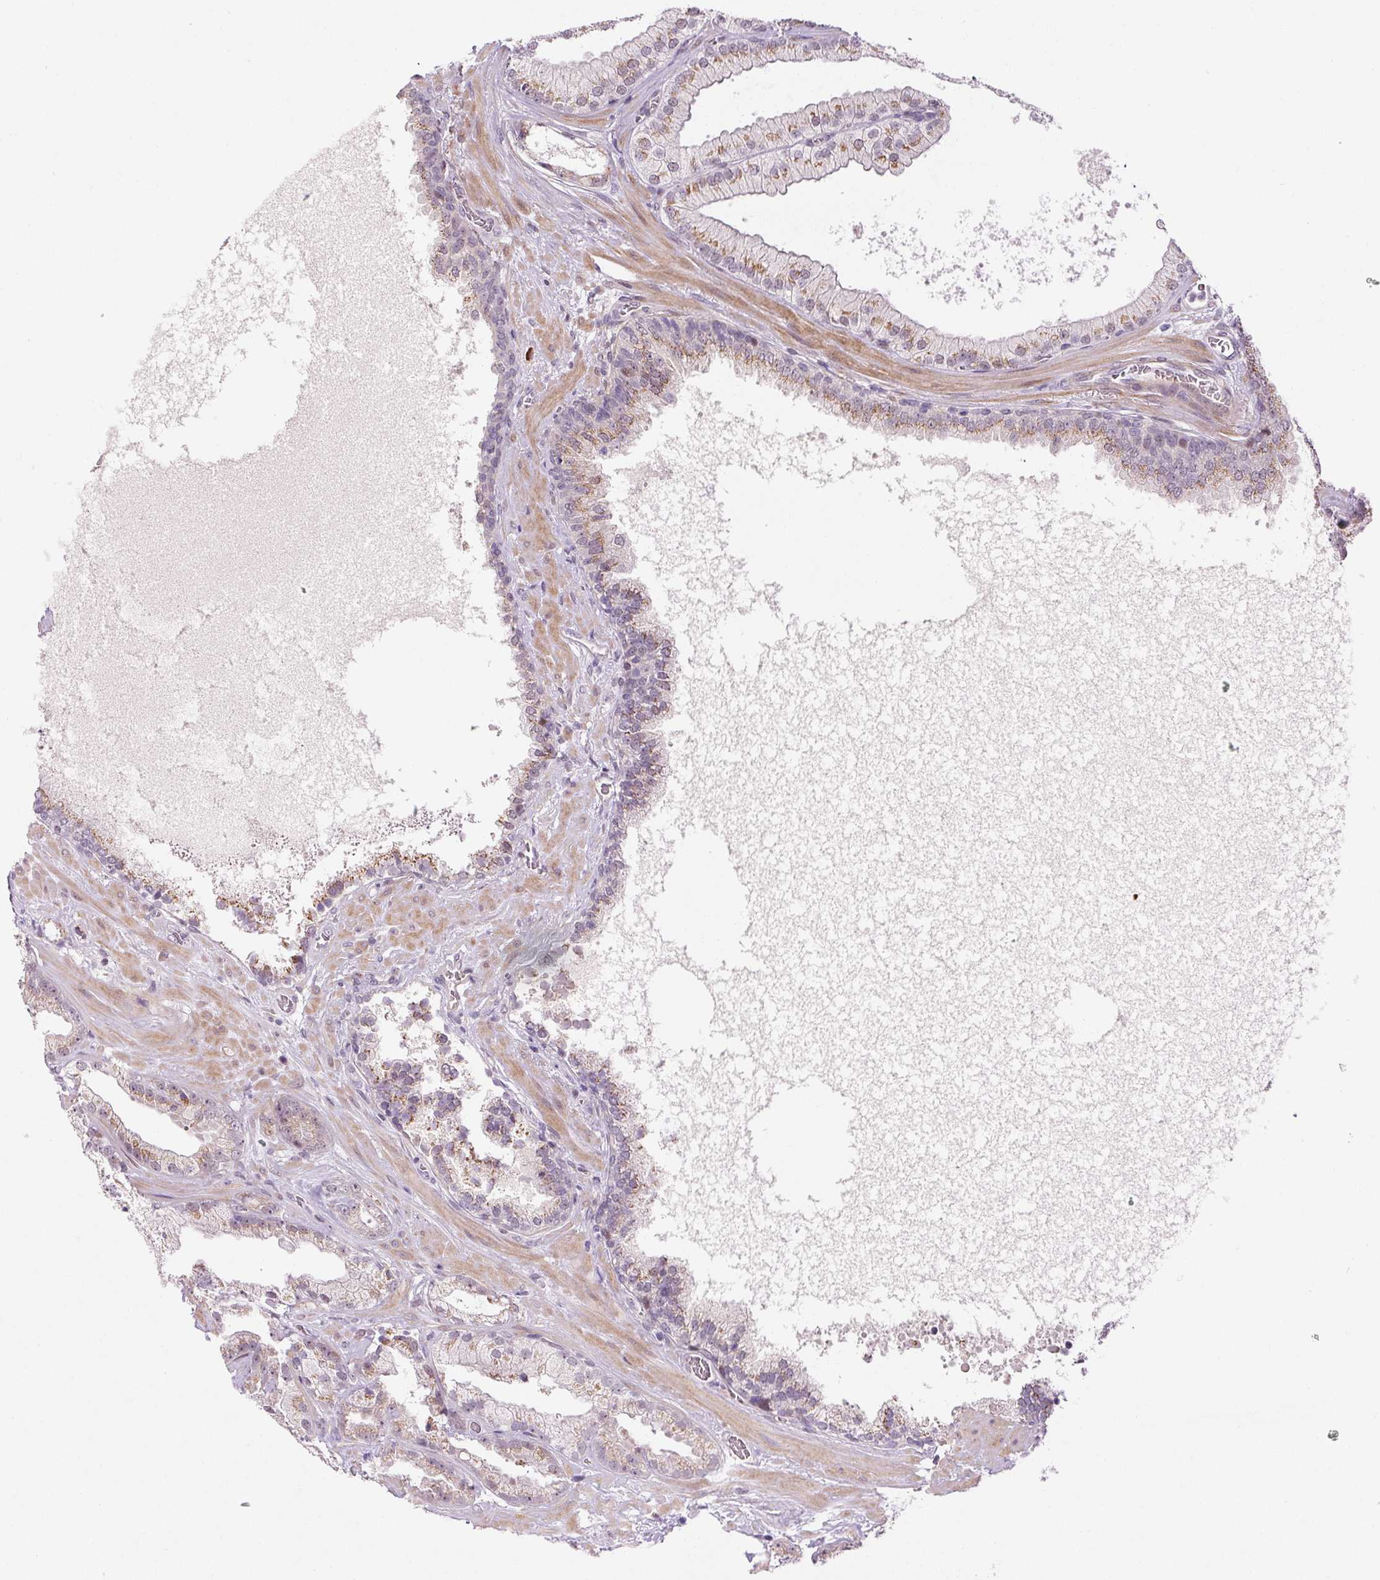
{"staining": {"intensity": "moderate", "quantity": "25%-75%", "location": "cytoplasmic/membranous"}, "tissue": "prostate cancer", "cell_type": "Tumor cells", "image_type": "cancer", "snomed": [{"axis": "morphology", "description": "Adenocarcinoma, High grade"}, {"axis": "topography", "description": "Prostate"}], "caption": "Tumor cells demonstrate medium levels of moderate cytoplasmic/membranous expression in about 25%-75% of cells in human high-grade adenocarcinoma (prostate).", "gene": "ANKRD20A1", "patient": {"sex": "male", "age": 68}}